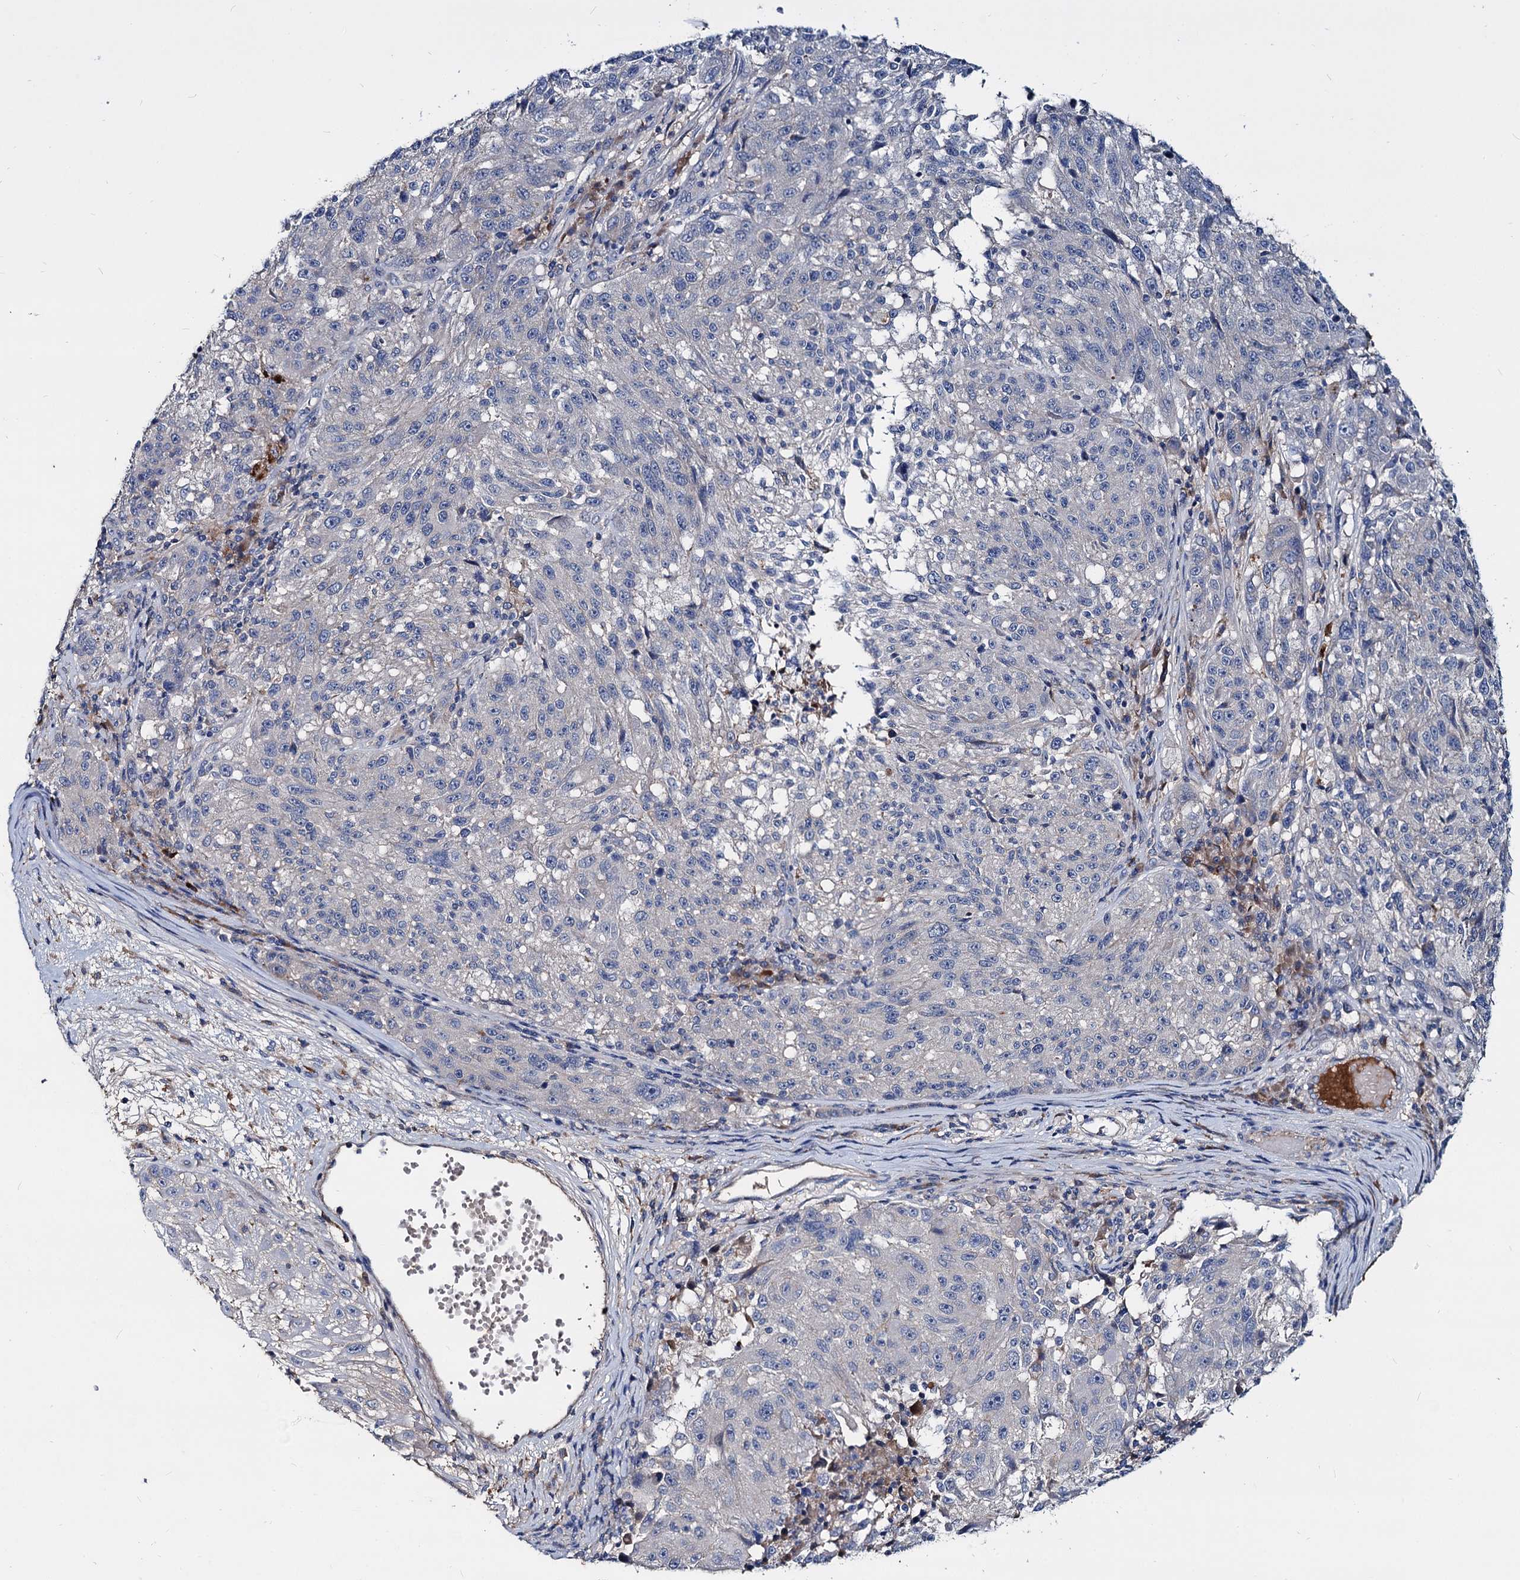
{"staining": {"intensity": "negative", "quantity": "none", "location": "none"}, "tissue": "melanoma", "cell_type": "Tumor cells", "image_type": "cancer", "snomed": [{"axis": "morphology", "description": "Malignant melanoma, NOS"}, {"axis": "topography", "description": "Skin"}], "caption": "This is an immunohistochemistry (IHC) photomicrograph of human melanoma. There is no staining in tumor cells.", "gene": "ACY3", "patient": {"sex": "male", "age": 53}}